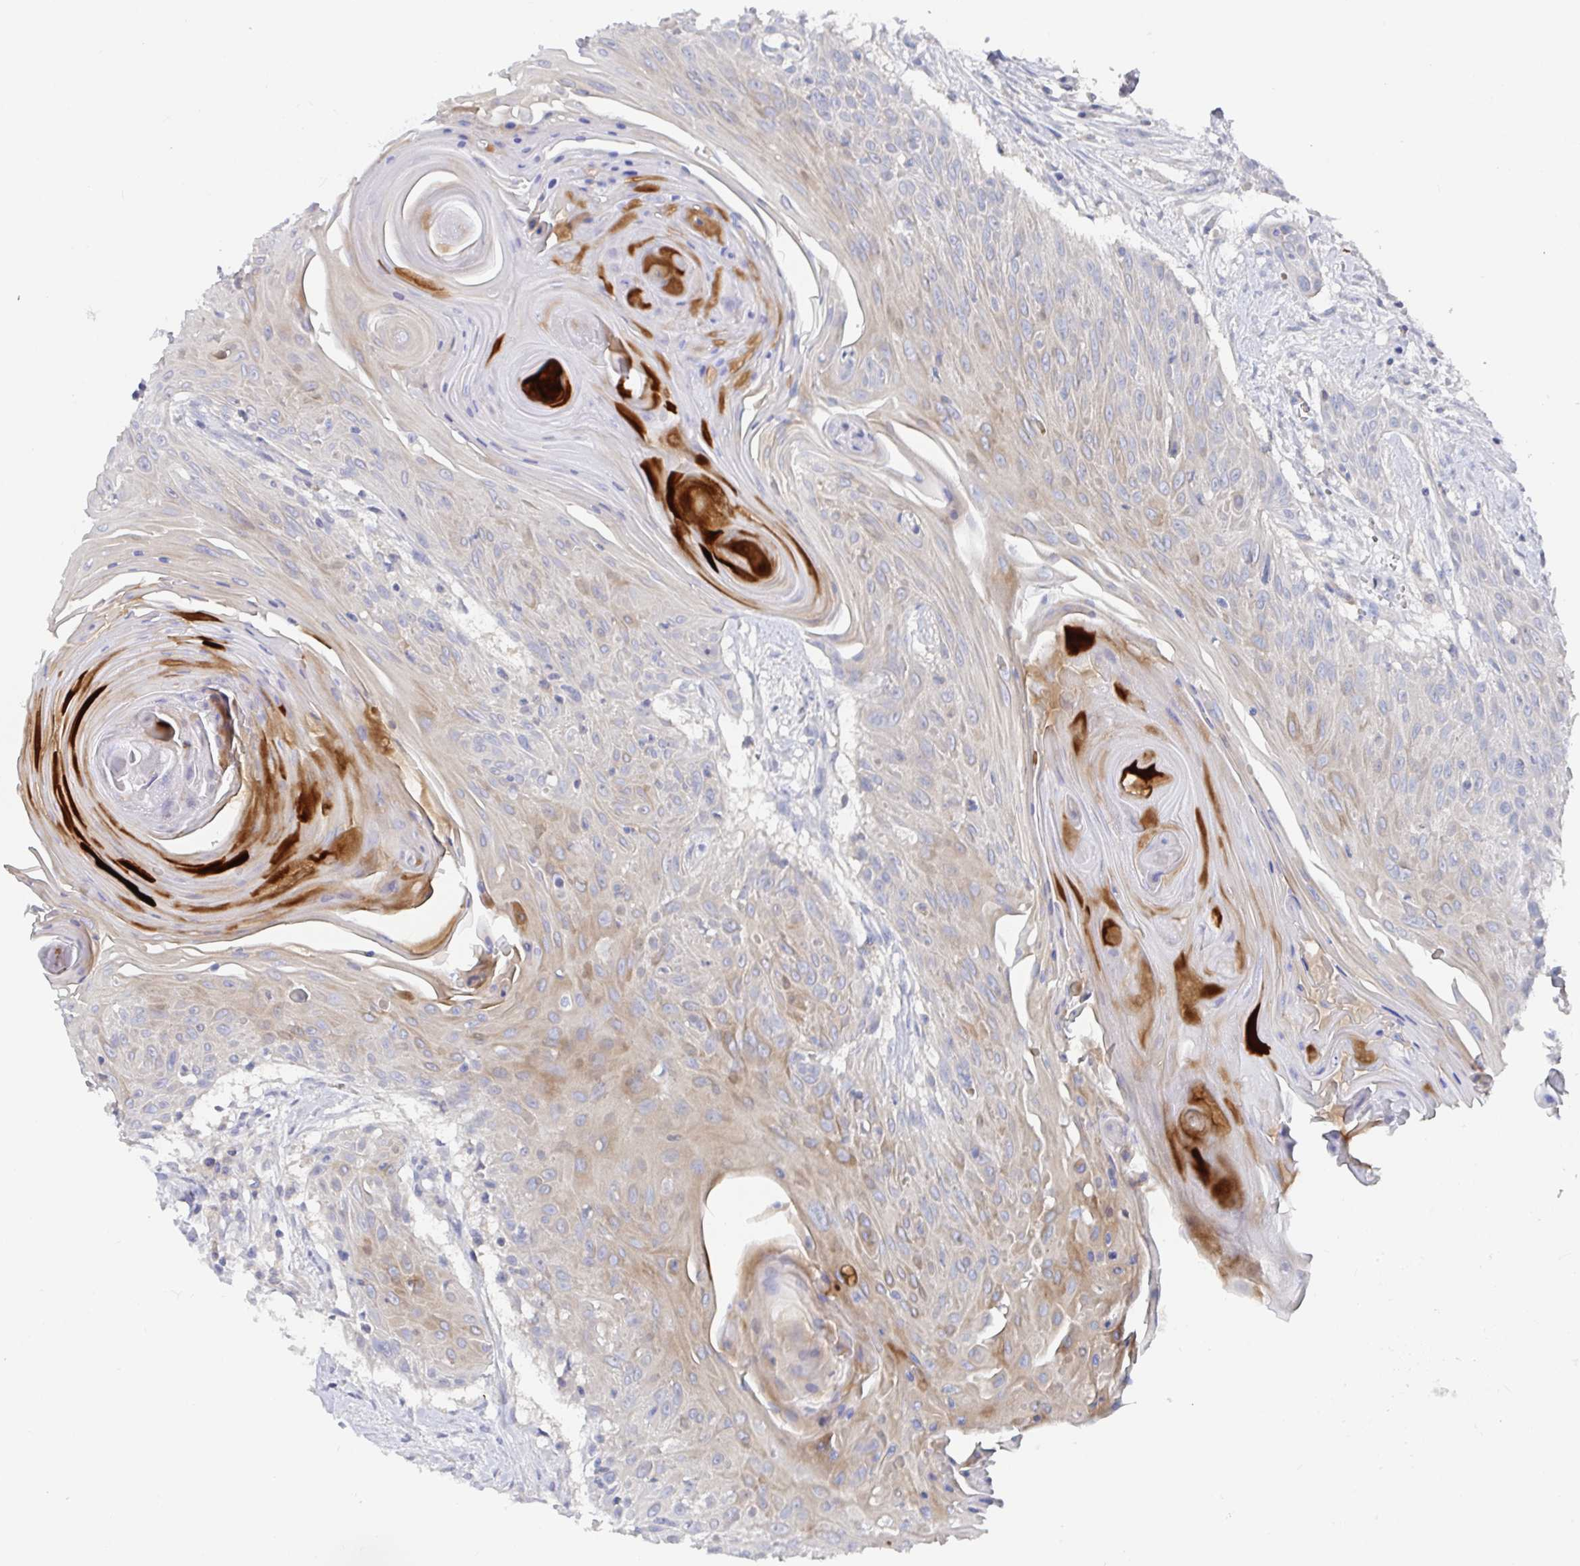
{"staining": {"intensity": "weak", "quantity": "25%-75%", "location": "cytoplasmic/membranous"}, "tissue": "head and neck cancer", "cell_type": "Tumor cells", "image_type": "cancer", "snomed": [{"axis": "morphology", "description": "Squamous cell carcinoma, NOS"}, {"axis": "topography", "description": "Lymph node"}, {"axis": "topography", "description": "Salivary gland"}, {"axis": "topography", "description": "Head-Neck"}], "caption": "Protein analysis of head and neck cancer (squamous cell carcinoma) tissue displays weak cytoplasmic/membranous positivity in about 25%-75% of tumor cells.", "gene": "GPR148", "patient": {"sex": "female", "age": 74}}